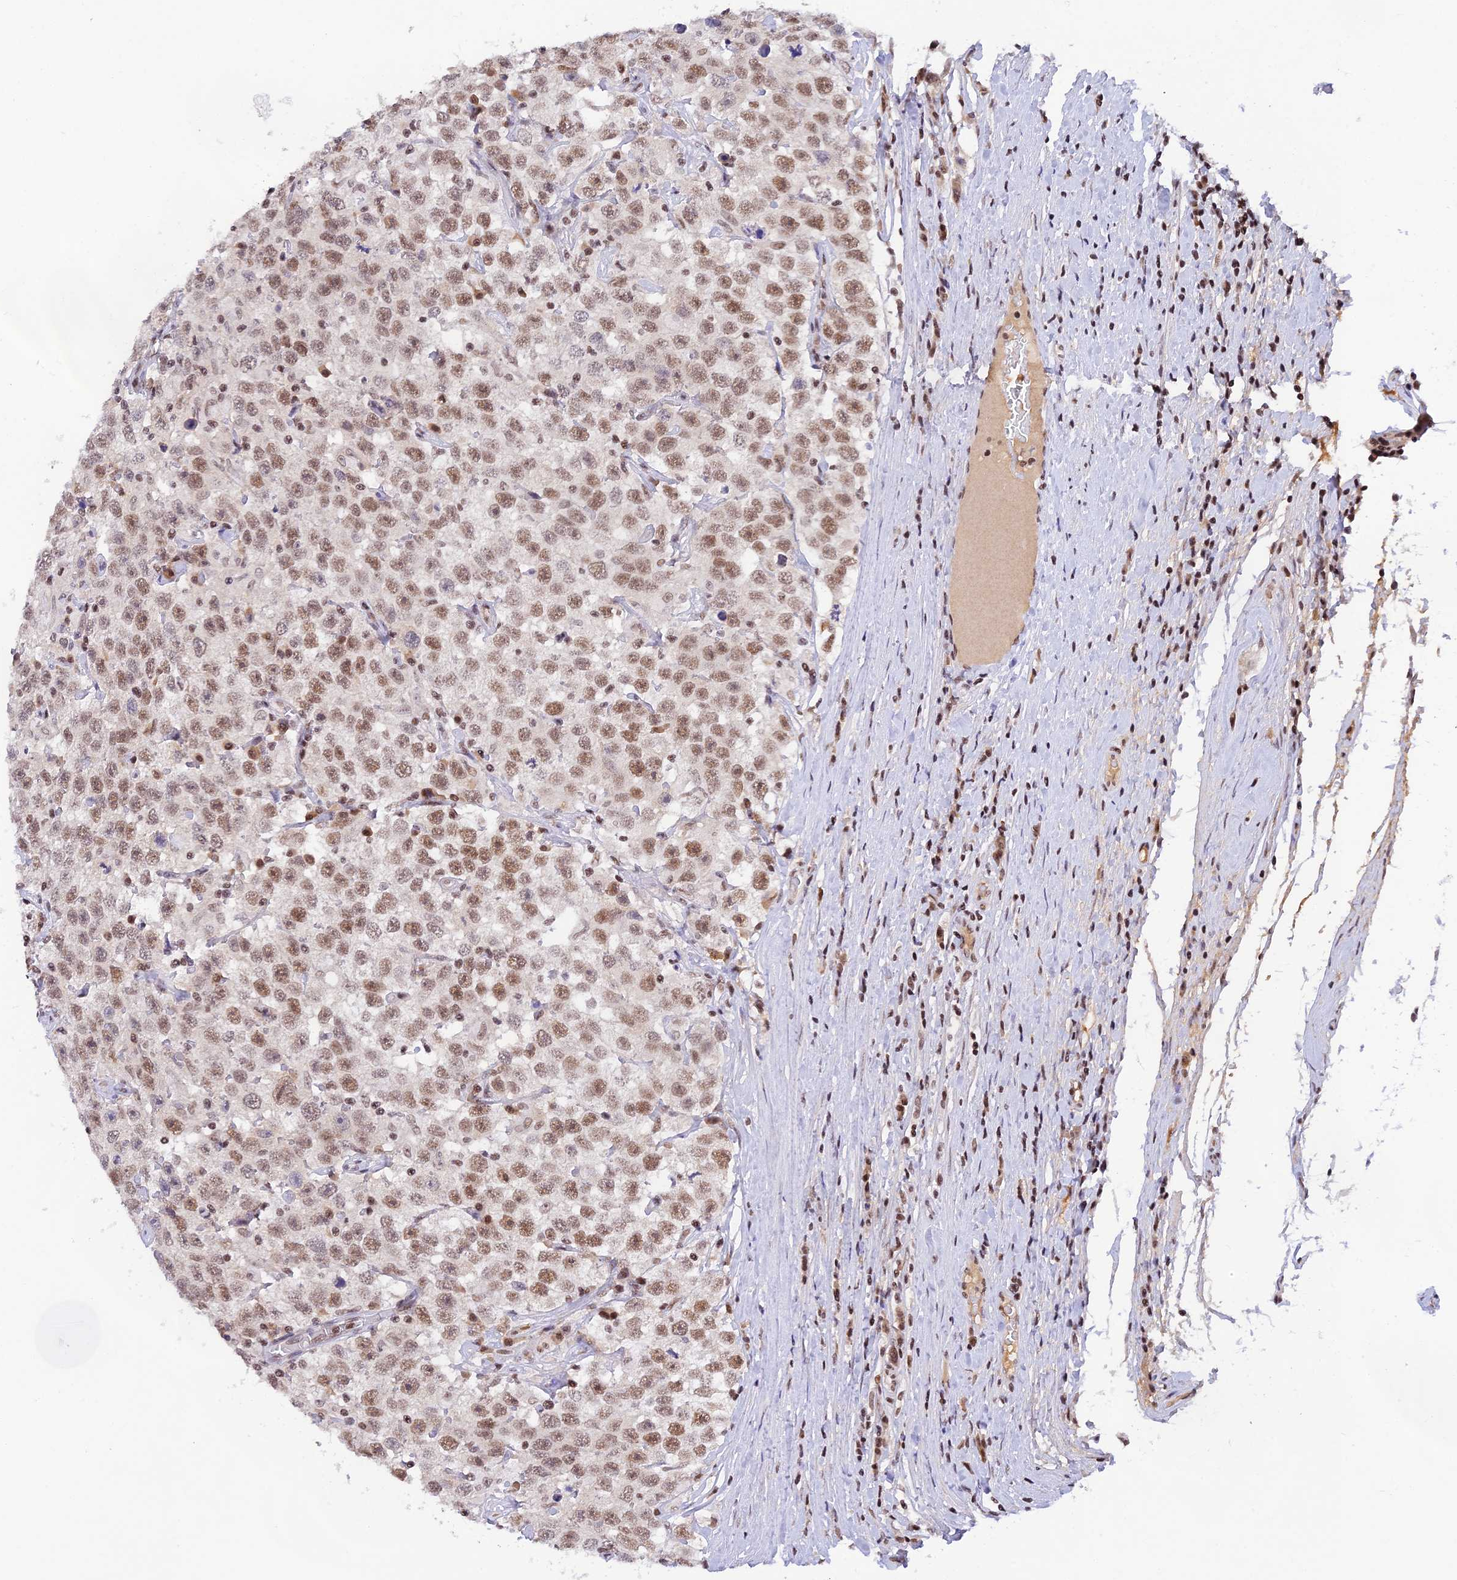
{"staining": {"intensity": "moderate", "quantity": "25%-75%", "location": "cytoplasmic/membranous,nuclear"}, "tissue": "testis cancer", "cell_type": "Tumor cells", "image_type": "cancer", "snomed": [{"axis": "morphology", "description": "Seminoma, NOS"}, {"axis": "topography", "description": "Testis"}], "caption": "Immunohistochemistry photomicrograph of neoplastic tissue: human testis cancer (seminoma) stained using immunohistochemistry exhibits medium levels of moderate protein expression localized specifically in the cytoplasmic/membranous and nuclear of tumor cells, appearing as a cytoplasmic/membranous and nuclear brown color.", "gene": "THAP11", "patient": {"sex": "male", "age": 41}}